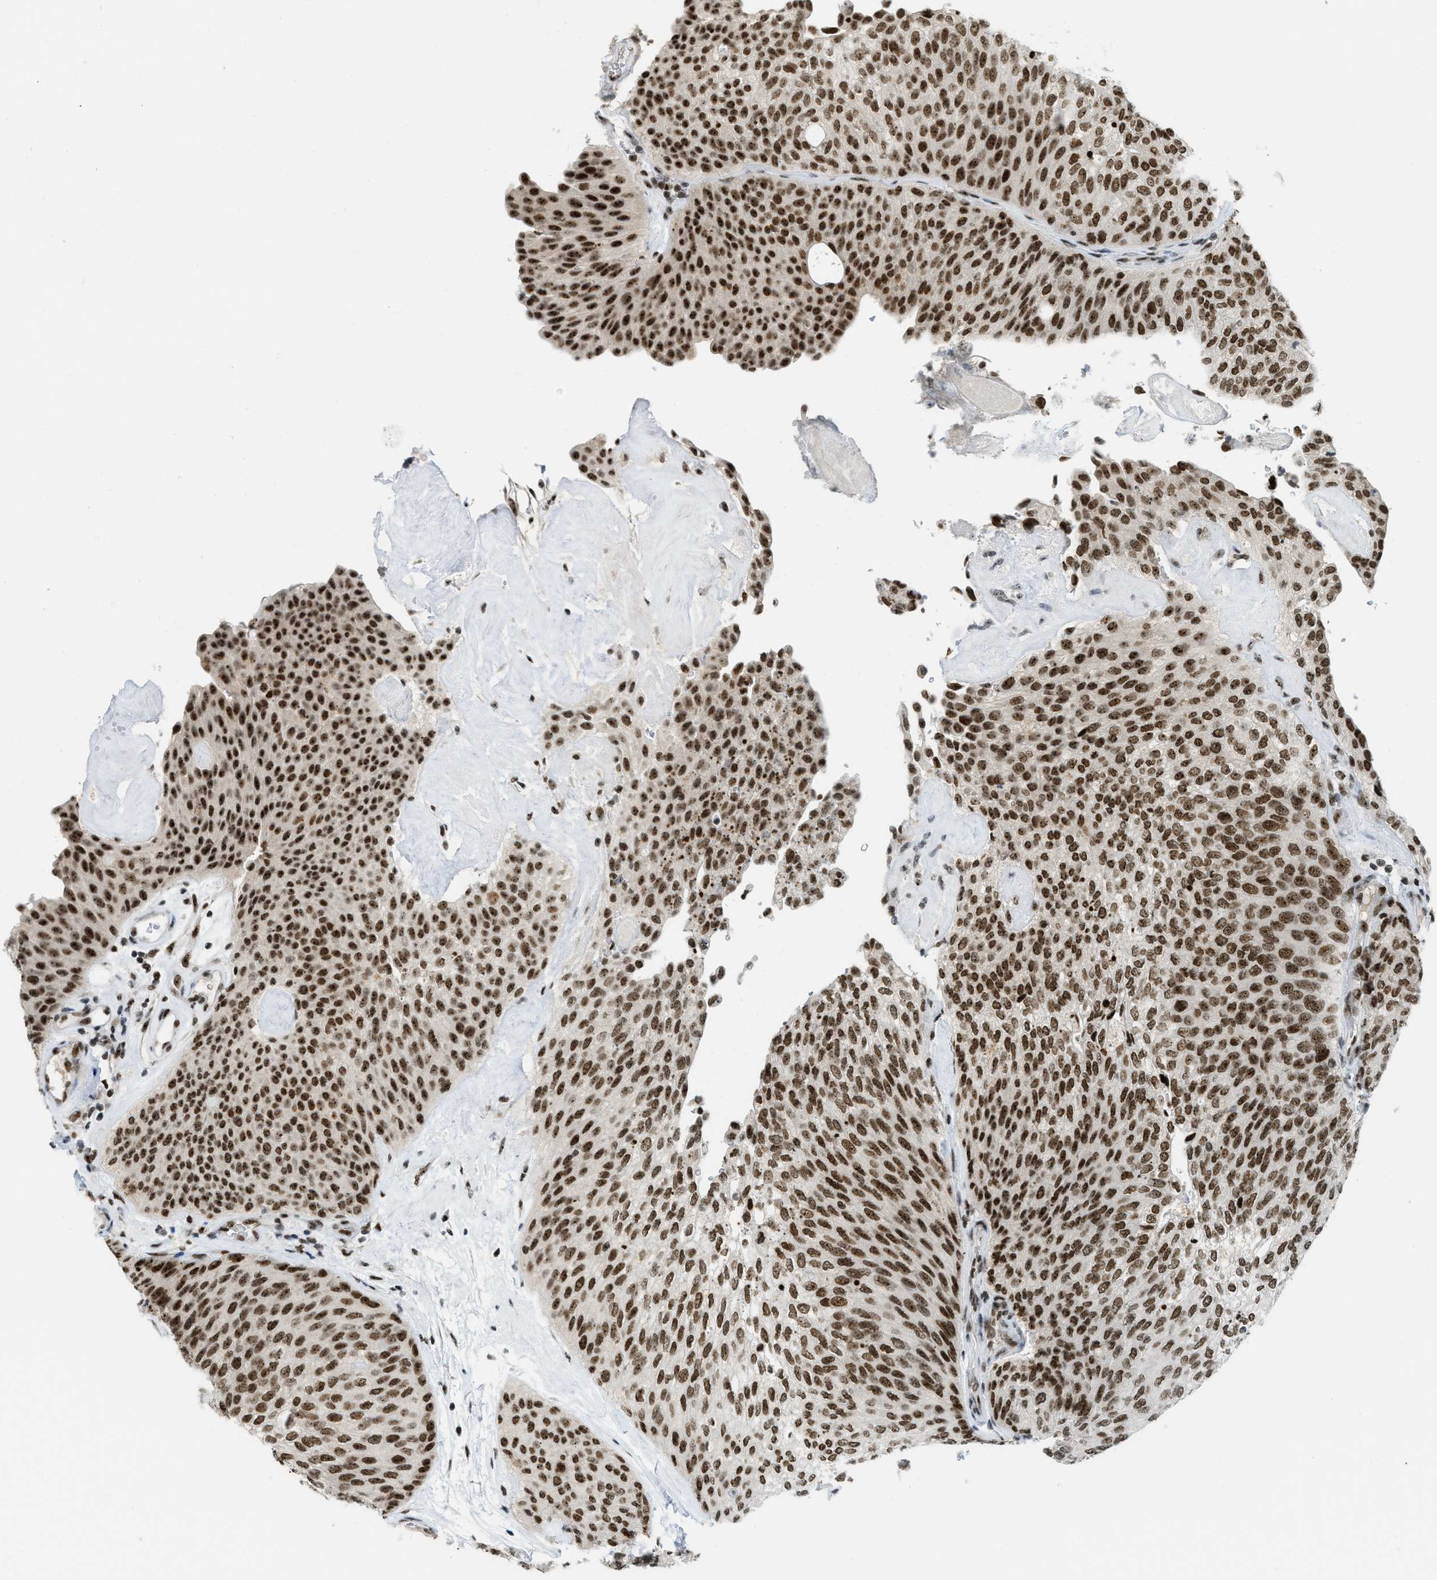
{"staining": {"intensity": "strong", "quantity": ">75%", "location": "nuclear"}, "tissue": "urothelial cancer", "cell_type": "Tumor cells", "image_type": "cancer", "snomed": [{"axis": "morphology", "description": "Urothelial carcinoma, Low grade"}, {"axis": "topography", "description": "Urinary bladder"}], "caption": "Human urothelial cancer stained with a brown dye demonstrates strong nuclear positive staining in approximately >75% of tumor cells.", "gene": "URB1", "patient": {"sex": "female", "age": 79}}